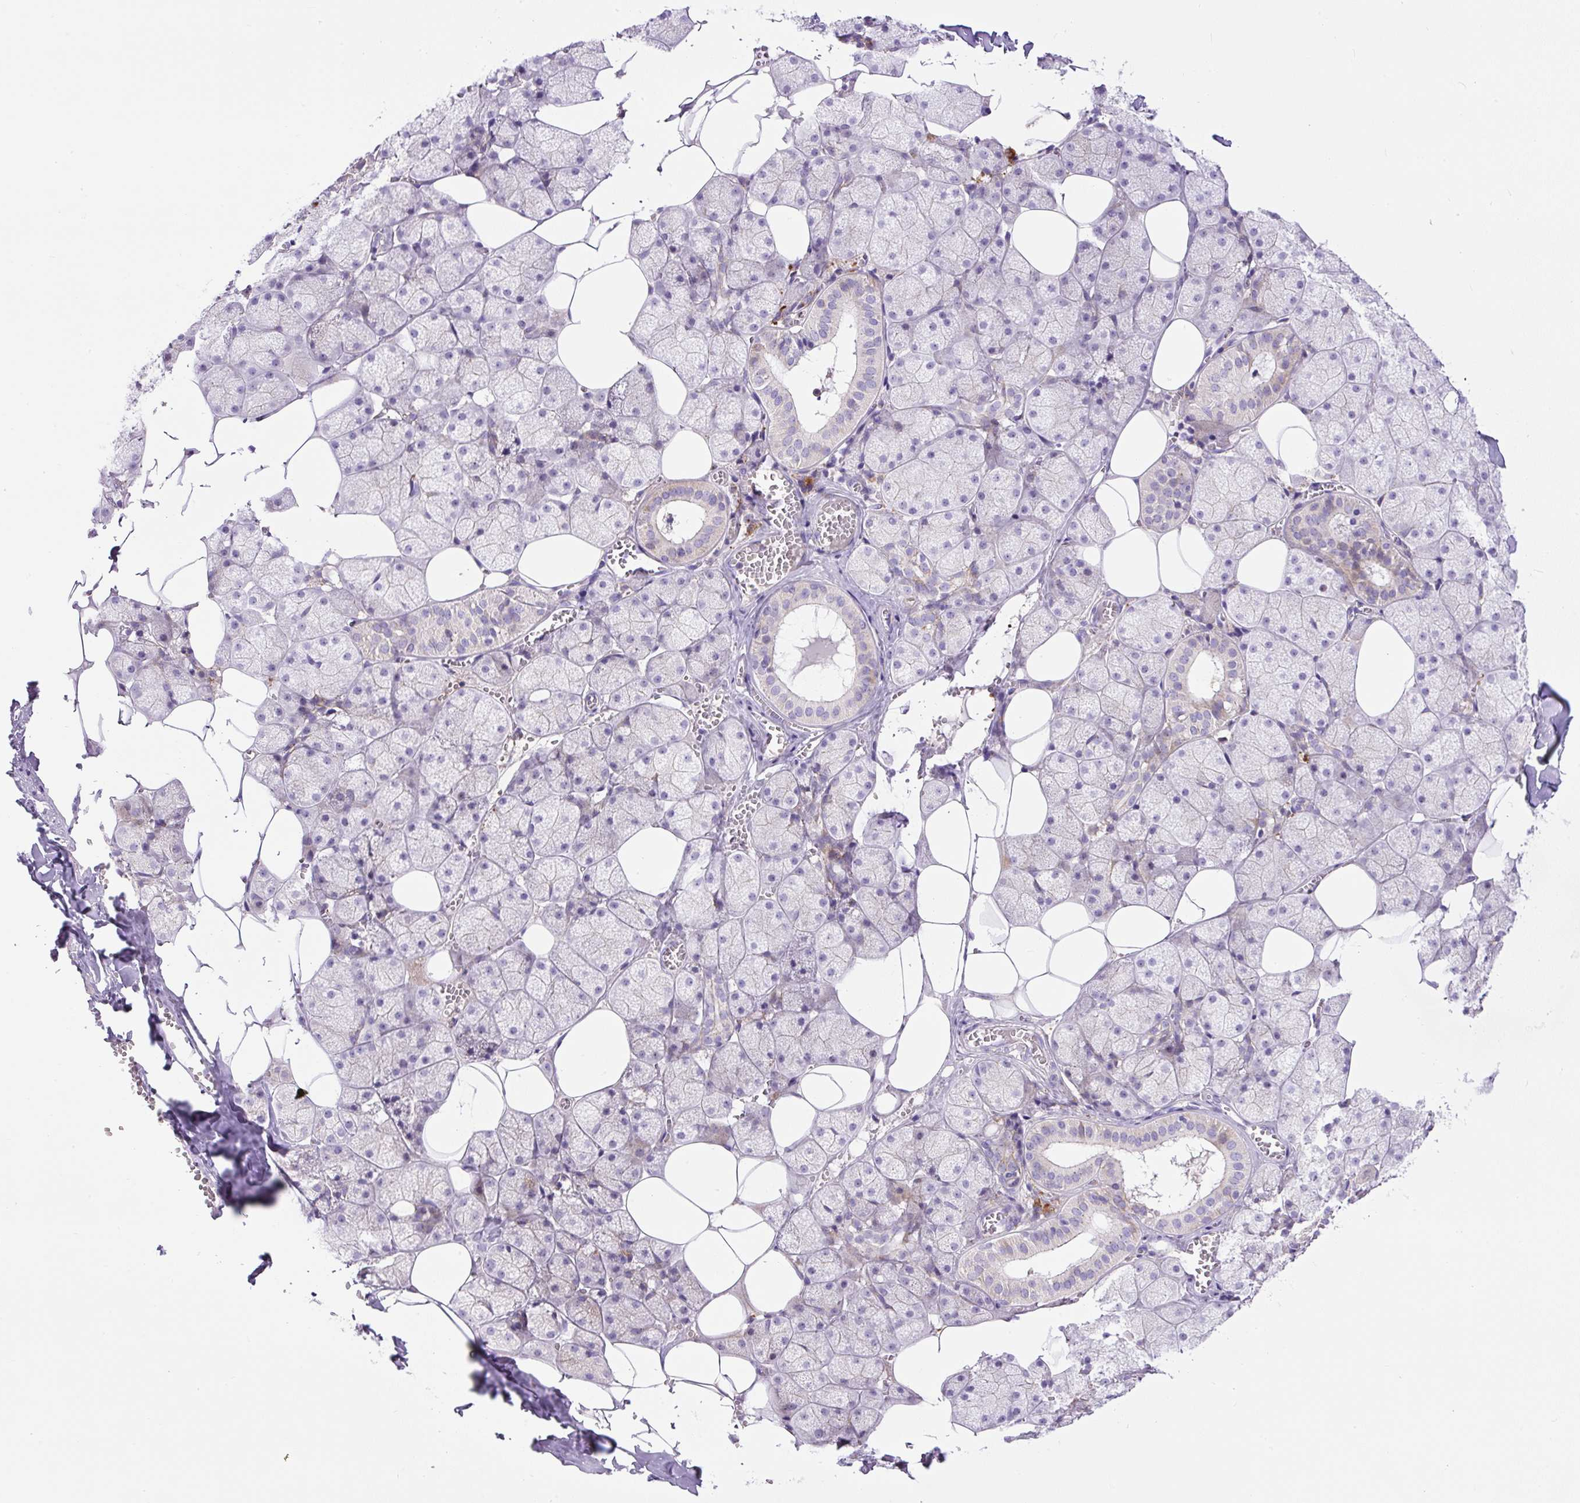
{"staining": {"intensity": "moderate", "quantity": "<25%", "location": "cytoplasmic/membranous"}, "tissue": "salivary gland", "cell_type": "Glandular cells", "image_type": "normal", "snomed": [{"axis": "morphology", "description": "Normal tissue, NOS"}, {"axis": "topography", "description": "Salivary gland"}, {"axis": "topography", "description": "Peripheral nerve tissue"}], "caption": "An immunohistochemistry histopathology image of benign tissue is shown. Protein staining in brown shows moderate cytoplasmic/membranous positivity in salivary gland within glandular cells.", "gene": "ZNF596", "patient": {"sex": "male", "age": 38}}